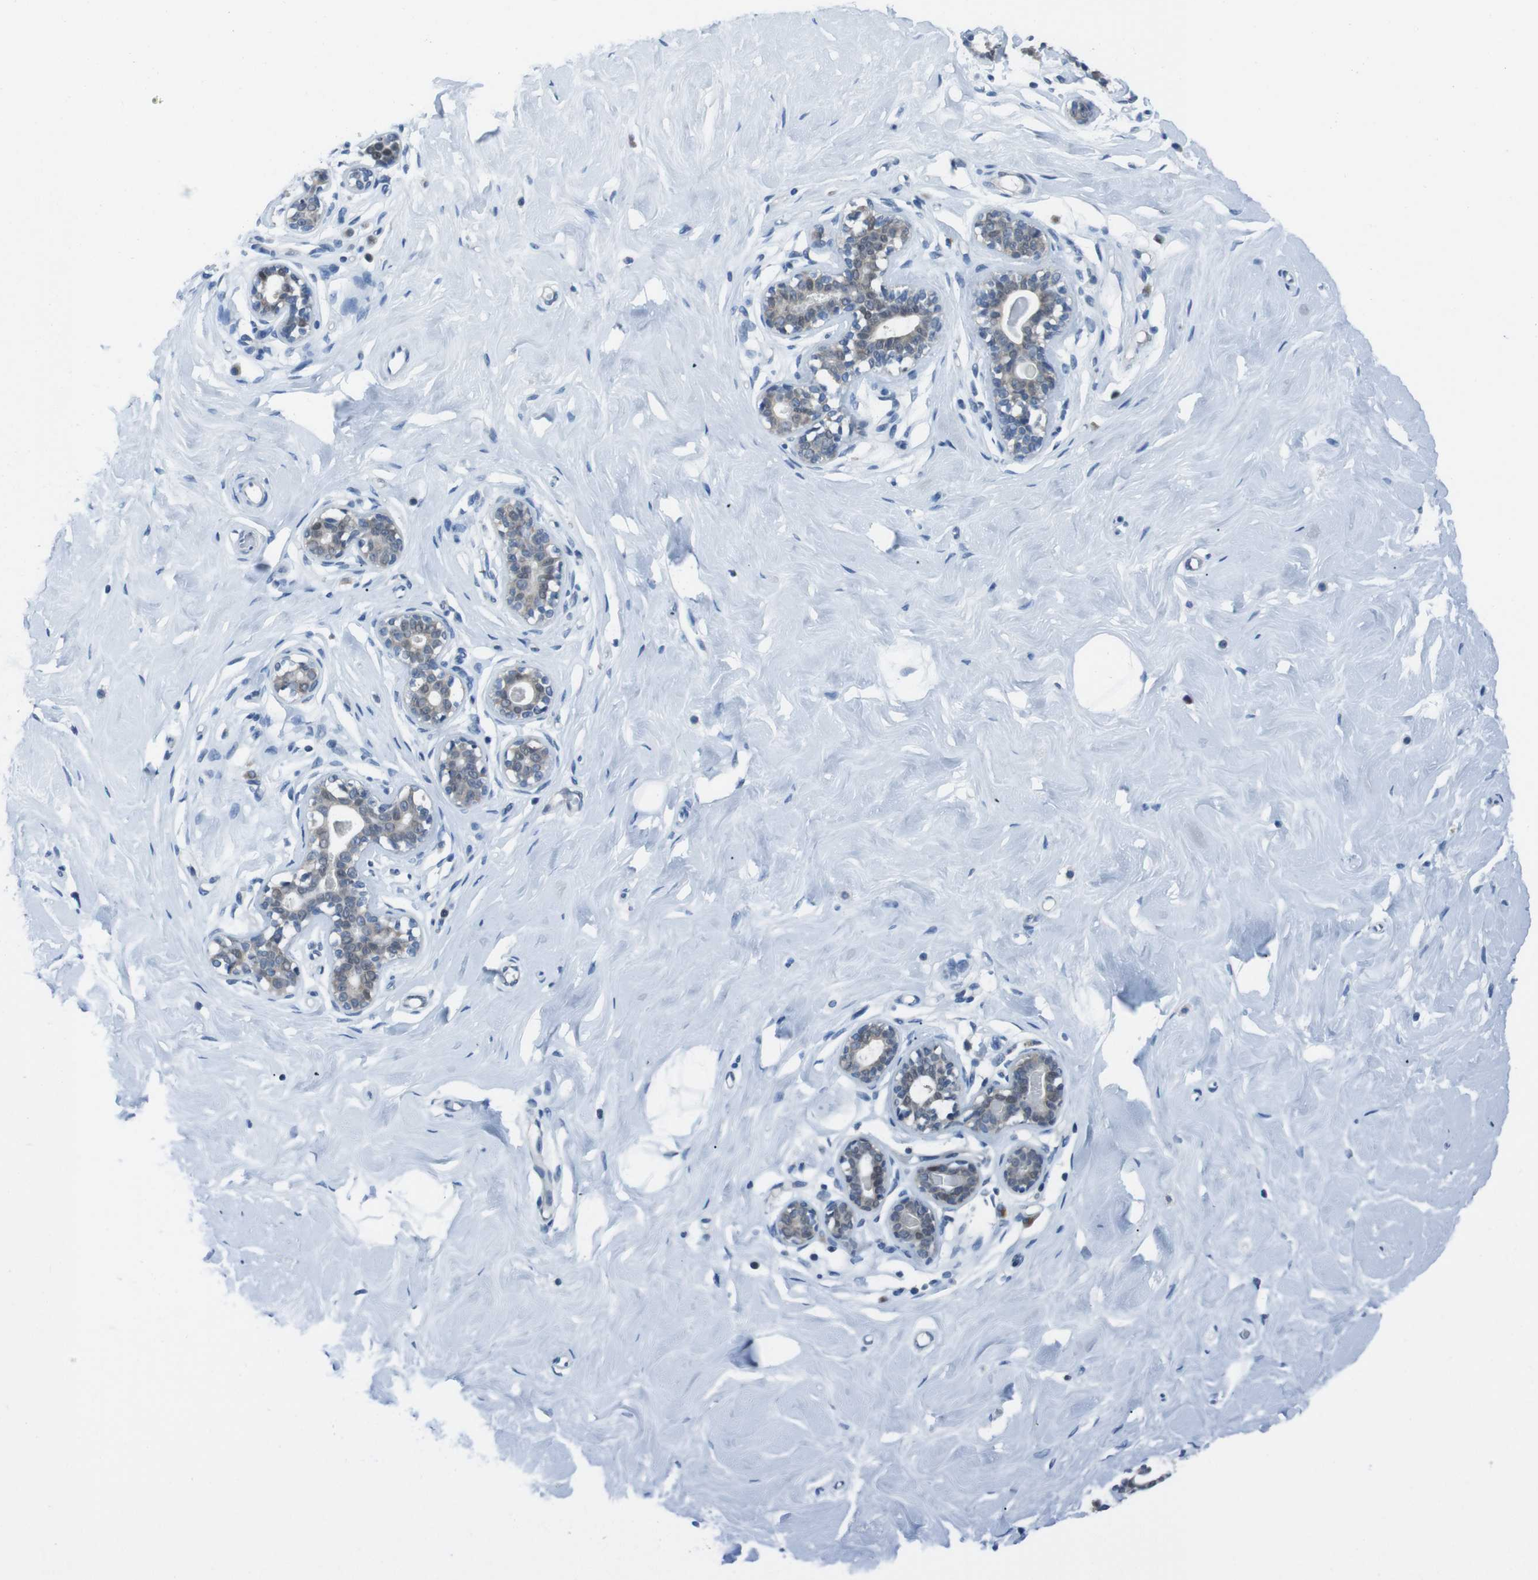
{"staining": {"intensity": "negative", "quantity": "none", "location": "none"}, "tissue": "breast", "cell_type": "Adipocytes", "image_type": "normal", "snomed": [{"axis": "morphology", "description": "Normal tissue, NOS"}, {"axis": "topography", "description": "Breast"}], "caption": "Immunohistochemistry (IHC) histopathology image of benign human breast stained for a protein (brown), which exhibits no expression in adipocytes.", "gene": "LRP5", "patient": {"sex": "female", "age": 23}}